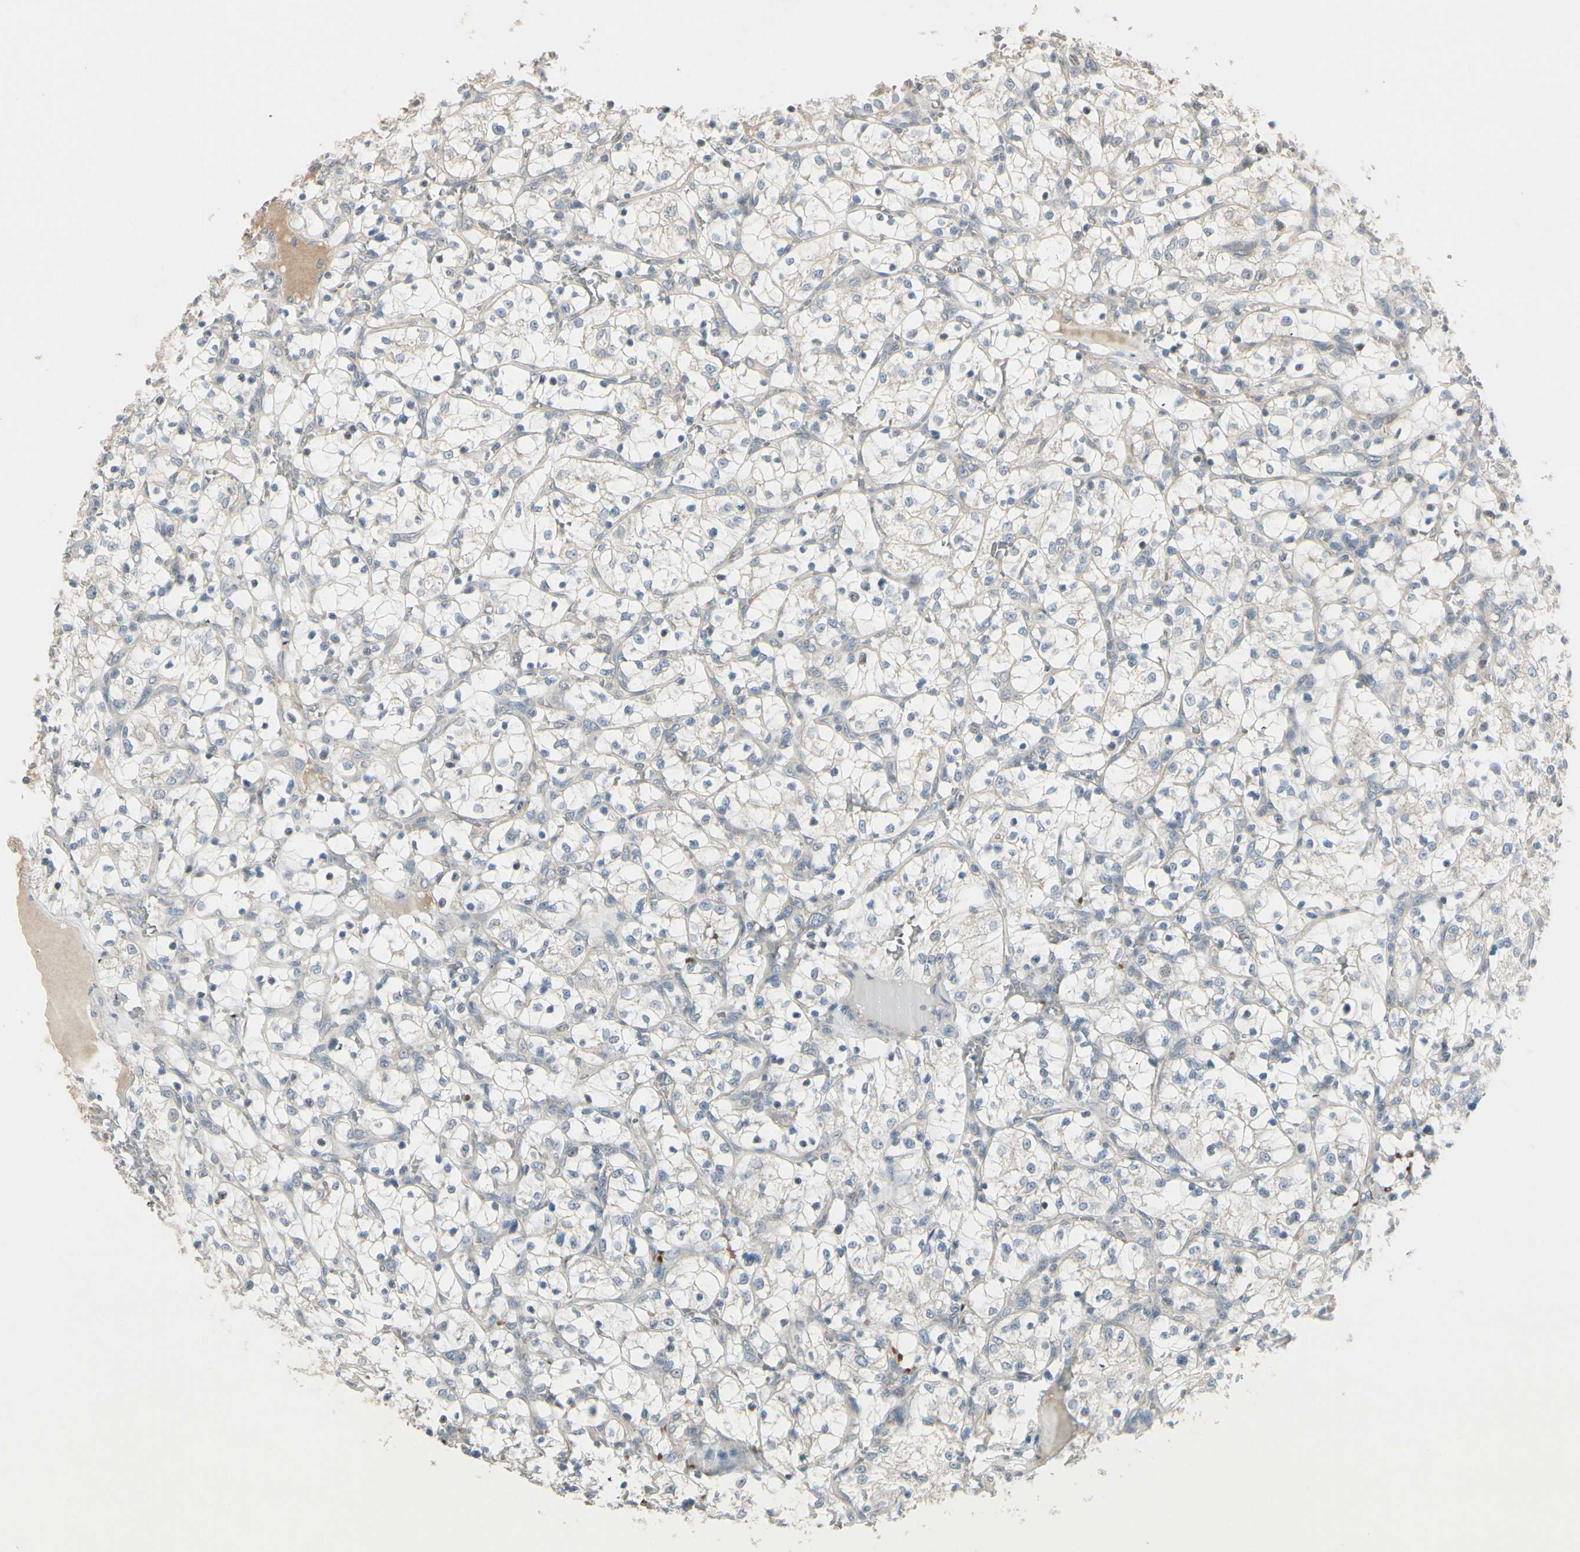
{"staining": {"intensity": "negative", "quantity": "none", "location": "none"}, "tissue": "renal cancer", "cell_type": "Tumor cells", "image_type": "cancer", "snomed": [{"axis": "morphology", "description": "Adenocarcinoma, NOS"}, {"axis": "topography", "description": "Kidney"}], "caption": "Renal cancer (adenocarcinoma) stained for a protein using IHC demonstrates no positivity tumor cells.", "gene": "PPP3CB", "patient": {"sex": "female", "age": 69}}